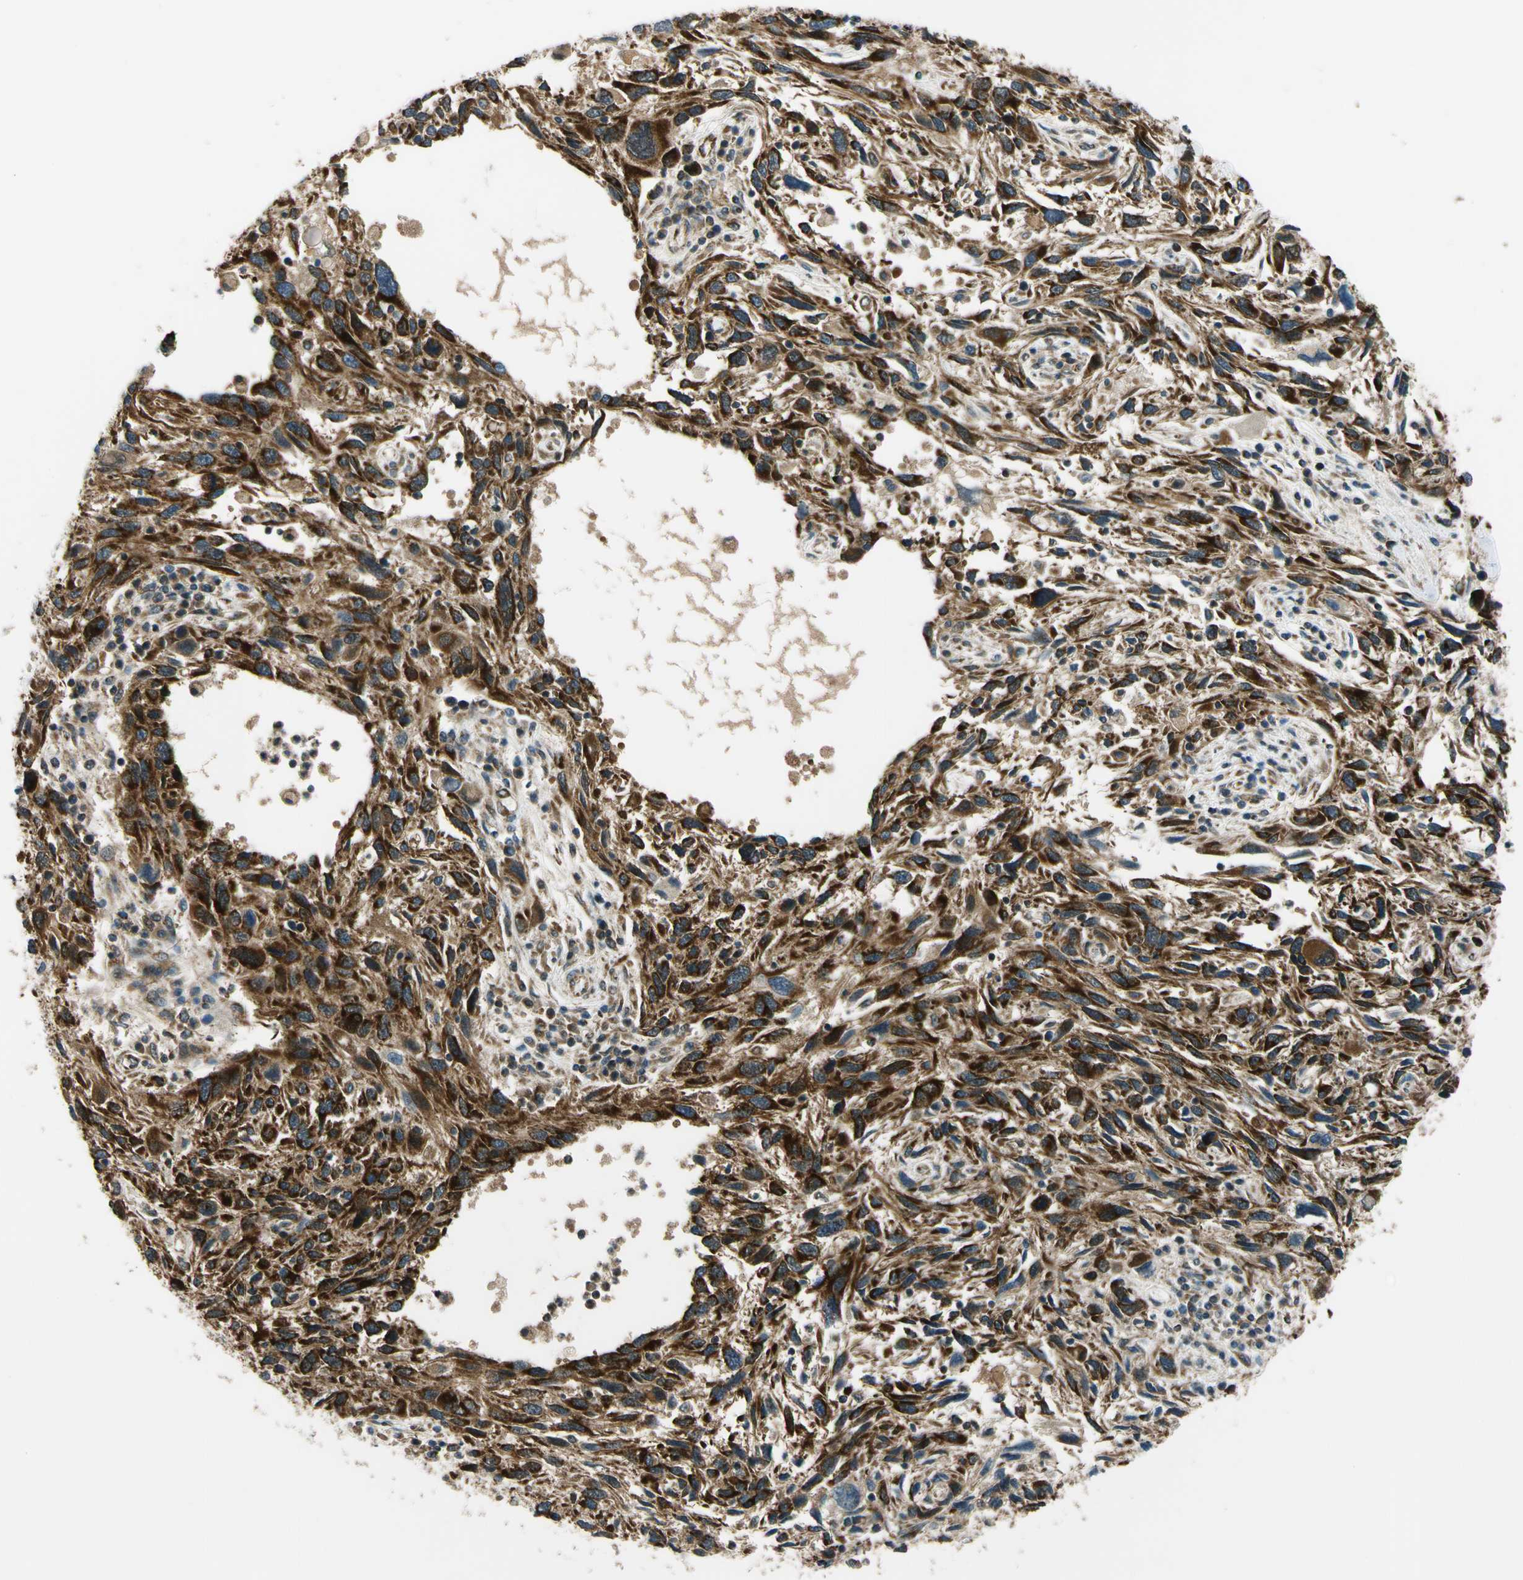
{"staining": {"intensity": "strong", "quantity": ">75%", "location": "cytoplasmic/membranous"}, "tissue": "melanoma", "cell_type": "Tumor cells", "image_type": "cancer", "snomed": [{"axis": "morphology", "description": "Malignant melanoma, NOS"}, {"axis": "topography", "description": "Skin"}], "caption": "DAB immunohistochemical staining of human melanoma reveals strong cytoplasmic/membranous protein positivity in about >75% of tumor cells. Immunohistochemistry stains the protein in brown and the nuclei are stained blue.", "gene": "MAVS", "patient": {"sex": "male", "age": 53}}